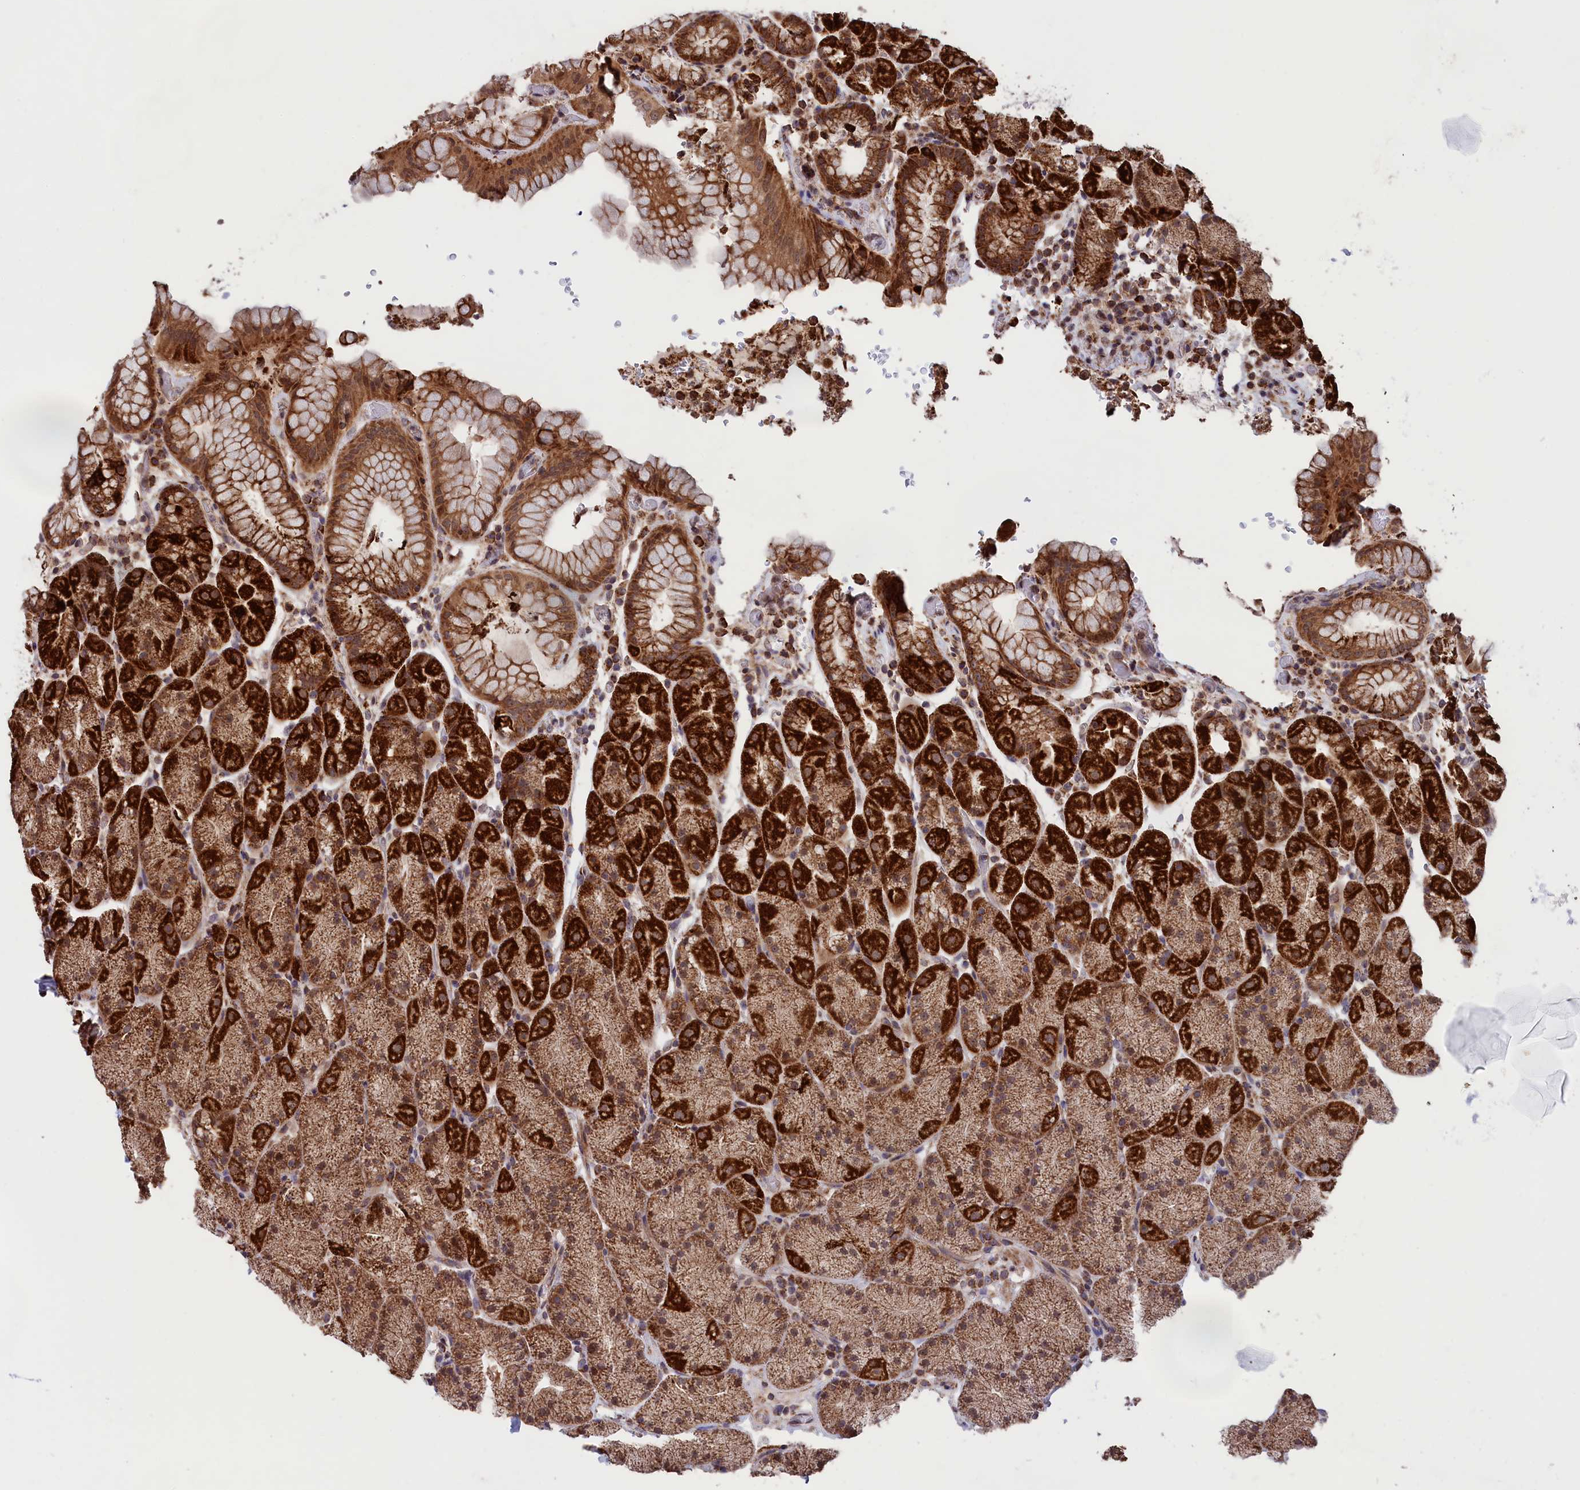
{"staining": {"intensity": "strong", "quantity": "25%-75%", "location": "cytoplasmic/membranous"}, "tissue": "stomach", "cell_type": "Glandular cells", "image_type": "normal", "snomed": [{"axis": "morphology", "description": "Normal tissue, NOS"}, {"axis": "topography", "description": "Stomach, upper"}, {"axis": "topography", "description": "Stomach, lower"}], "caption": "An immunohistochemistry histopathology image of benign tissue is shown. Protein staining in brown shows strong cytoplasmic/membranous positivity in stomach within glandular cells.", "gene": "TIMM44", "patient": {"sex": "male", "age": 67}}